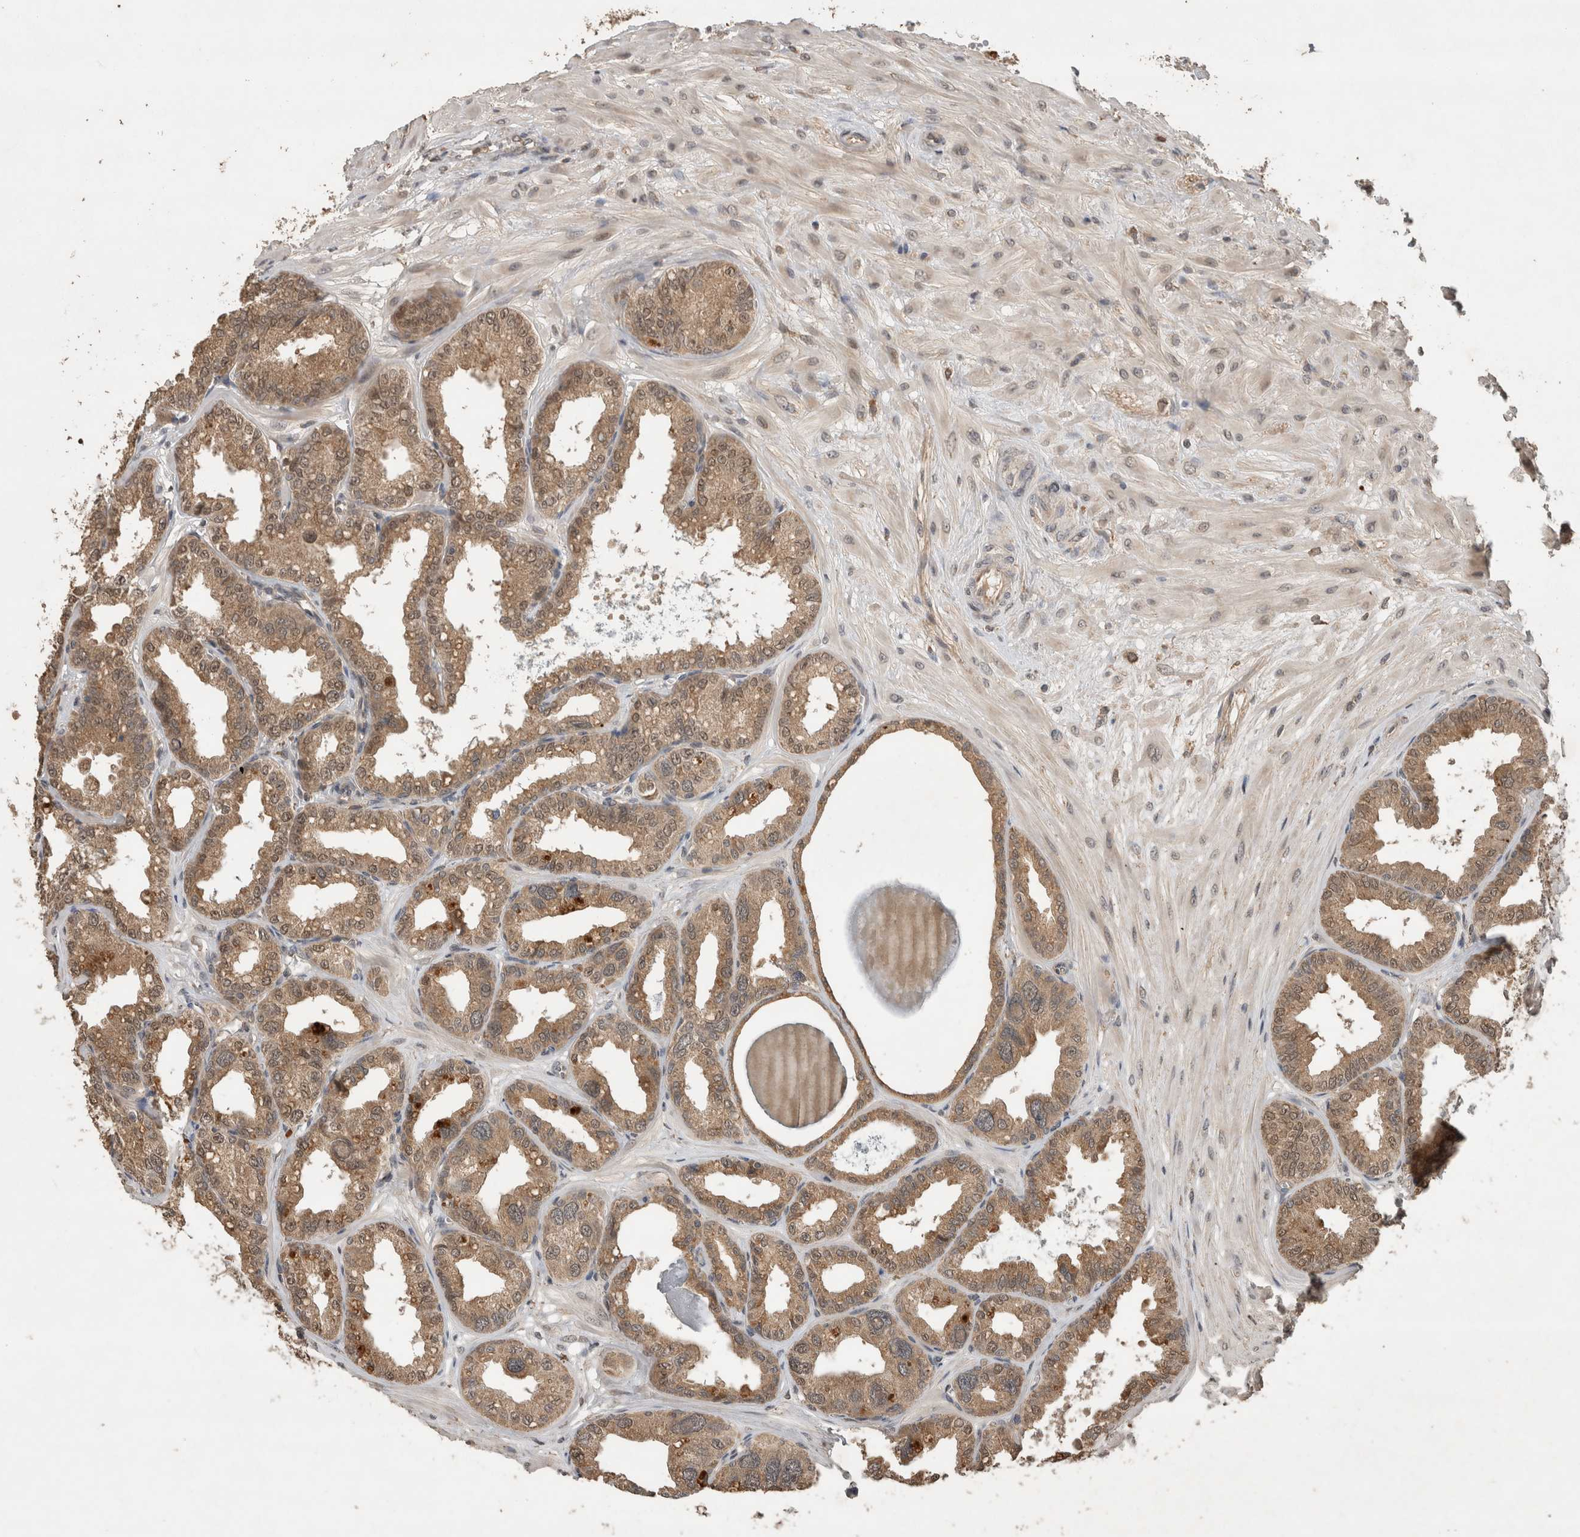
{"staining": {"intensity": "moderate", "quantity": ">75%", "location": "cytoplasmic/membranous"}, "tissue": "seminal vesicle", "cell_type": "Glandular cells", "image_type": "normal", "snomed": [{"axis": "morphology", "description": "Normal tissue, NOS"}, {"axis": "topography", "description": "Prostate"}, {"axis": "topography", "description": "Seminal veicle"}], "caption": "This image displays IHC staining of unremarkable seminal vesicle, with medium moderate cytoplasmic/membranous staining in about >75% of glandular cells.", "gene": "OTUD7B", "patient": {"sex": "male", "age": 51}}